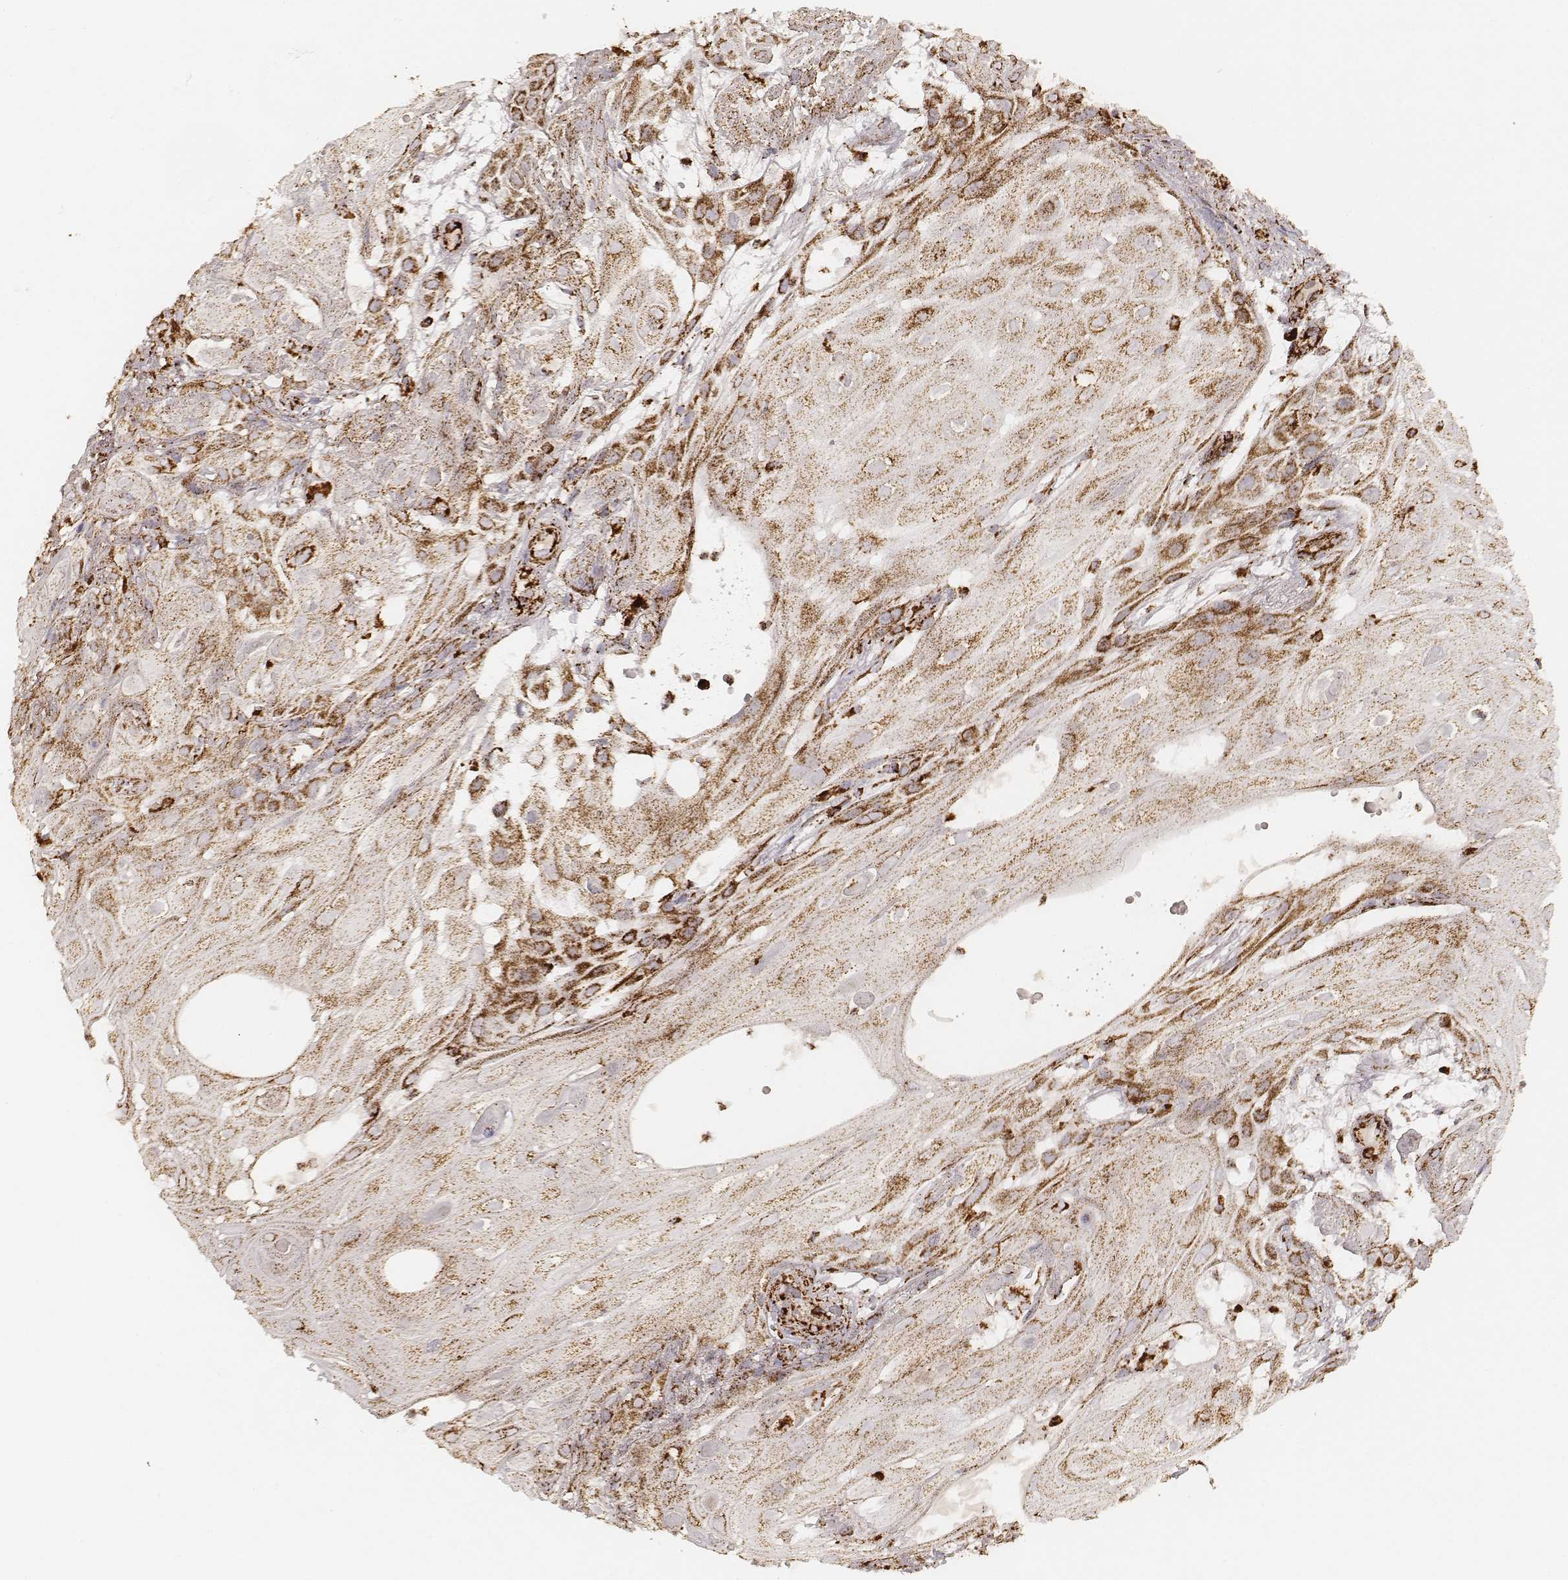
{"staining": {"intensity": "strong", "quantity": ">75%", "location": "cytoplasmic/membranous"}, "tissue": "skin cancer", "cell_type": "Tumor cells", "image_type": "cancer", "snomed": [{"axis": "morphology", "description": "Squamous cell carcinoma, NOS"}, {"axis": "topography", "description": "Skin"}], "caption": "The photomicrograph exhibits staining of squamous cell carcinoma (skin), revealing strong cytoplasmic/membranous protein expression (brown color) within tumor cells.", "gene": "CS", "patient": {"sex": "male", "age": 62}}